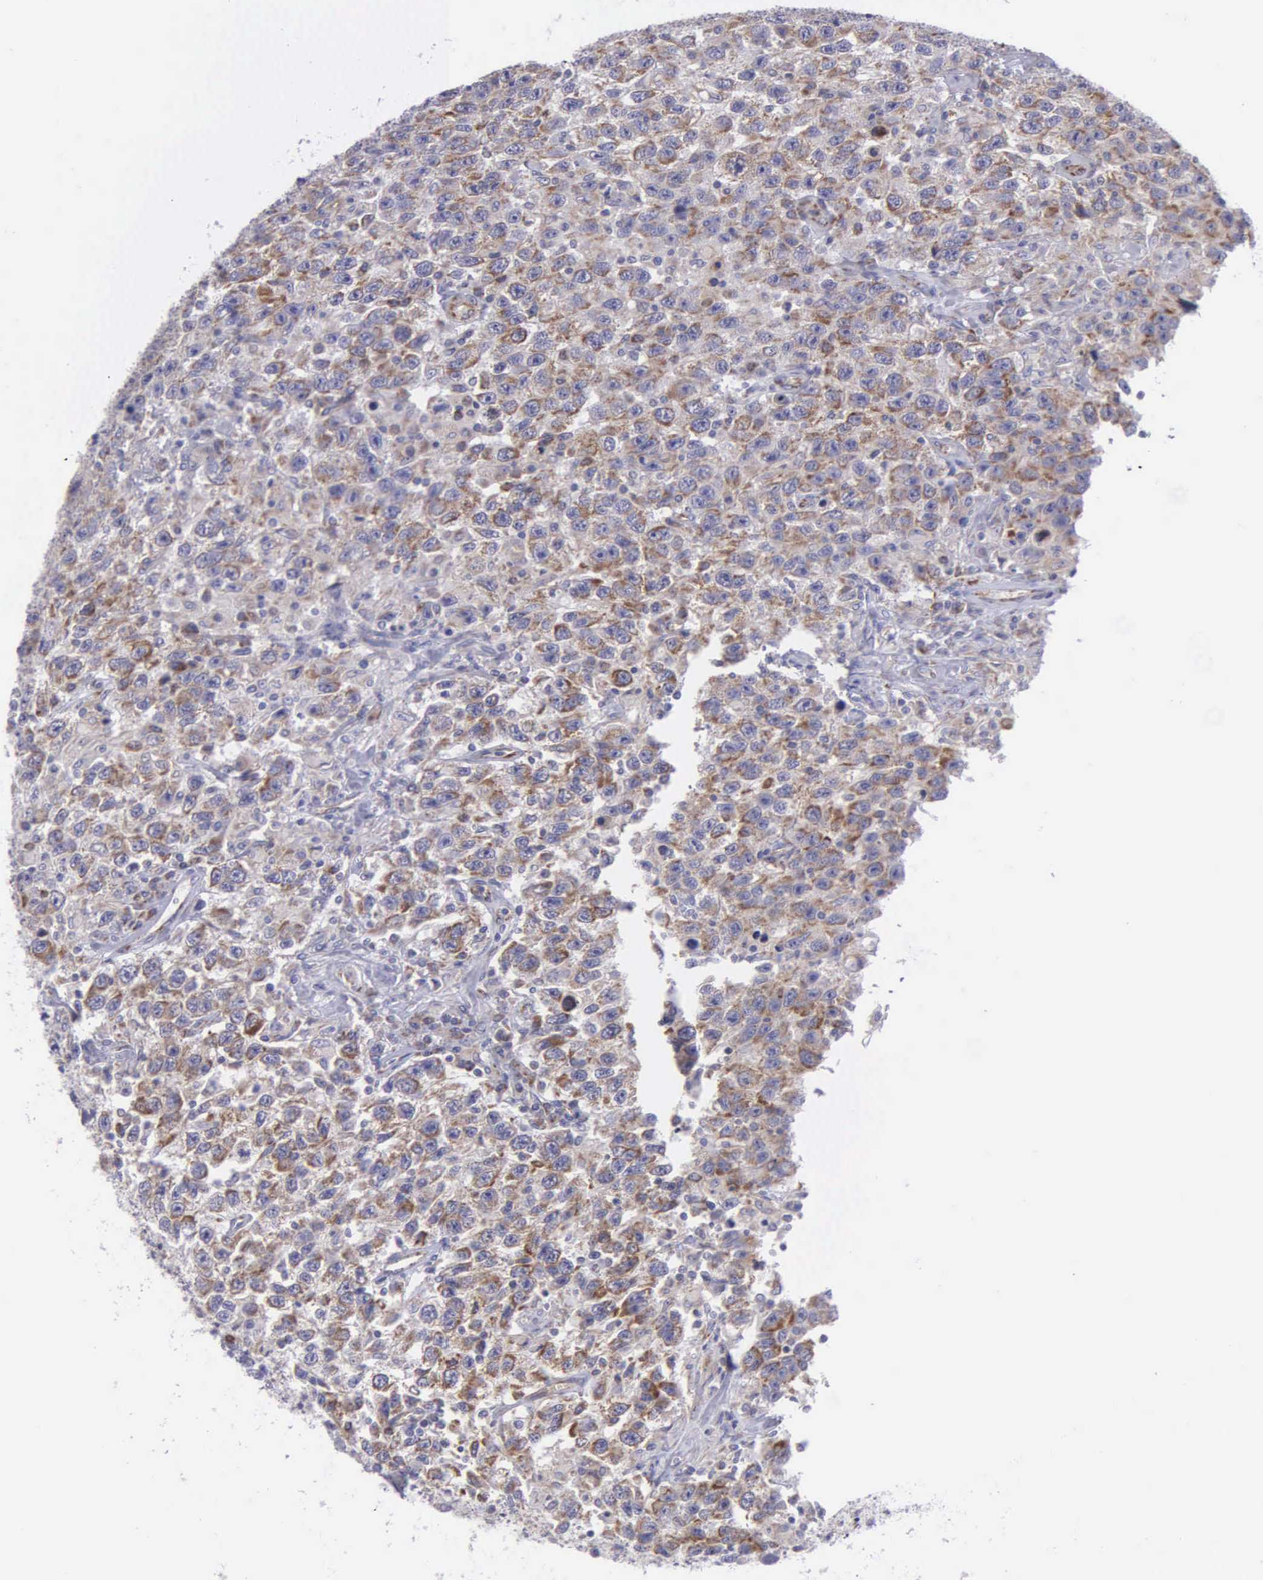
{"staining": {"intensity": "weak", "quantity": "25%-75%", "location": "cytoplasmic/membranous"}, "tissue": "testis cancer", "cell_type": "Tumor cells", "image_type": "cancer", "snomed": [{"axis": "morphology", "description": "Seminoma, NOS"}, {"axis": "topography", "description": "Testis"}], "caption": "Testis cancer (seminoma) stained with a brown dye exhibits weak cytoplasmic/membranous positive expression in approximately 25%-75% of tumor cells.", "gene": "SYNJ2BP", "patient": {"sex": "male", "age": 41}}